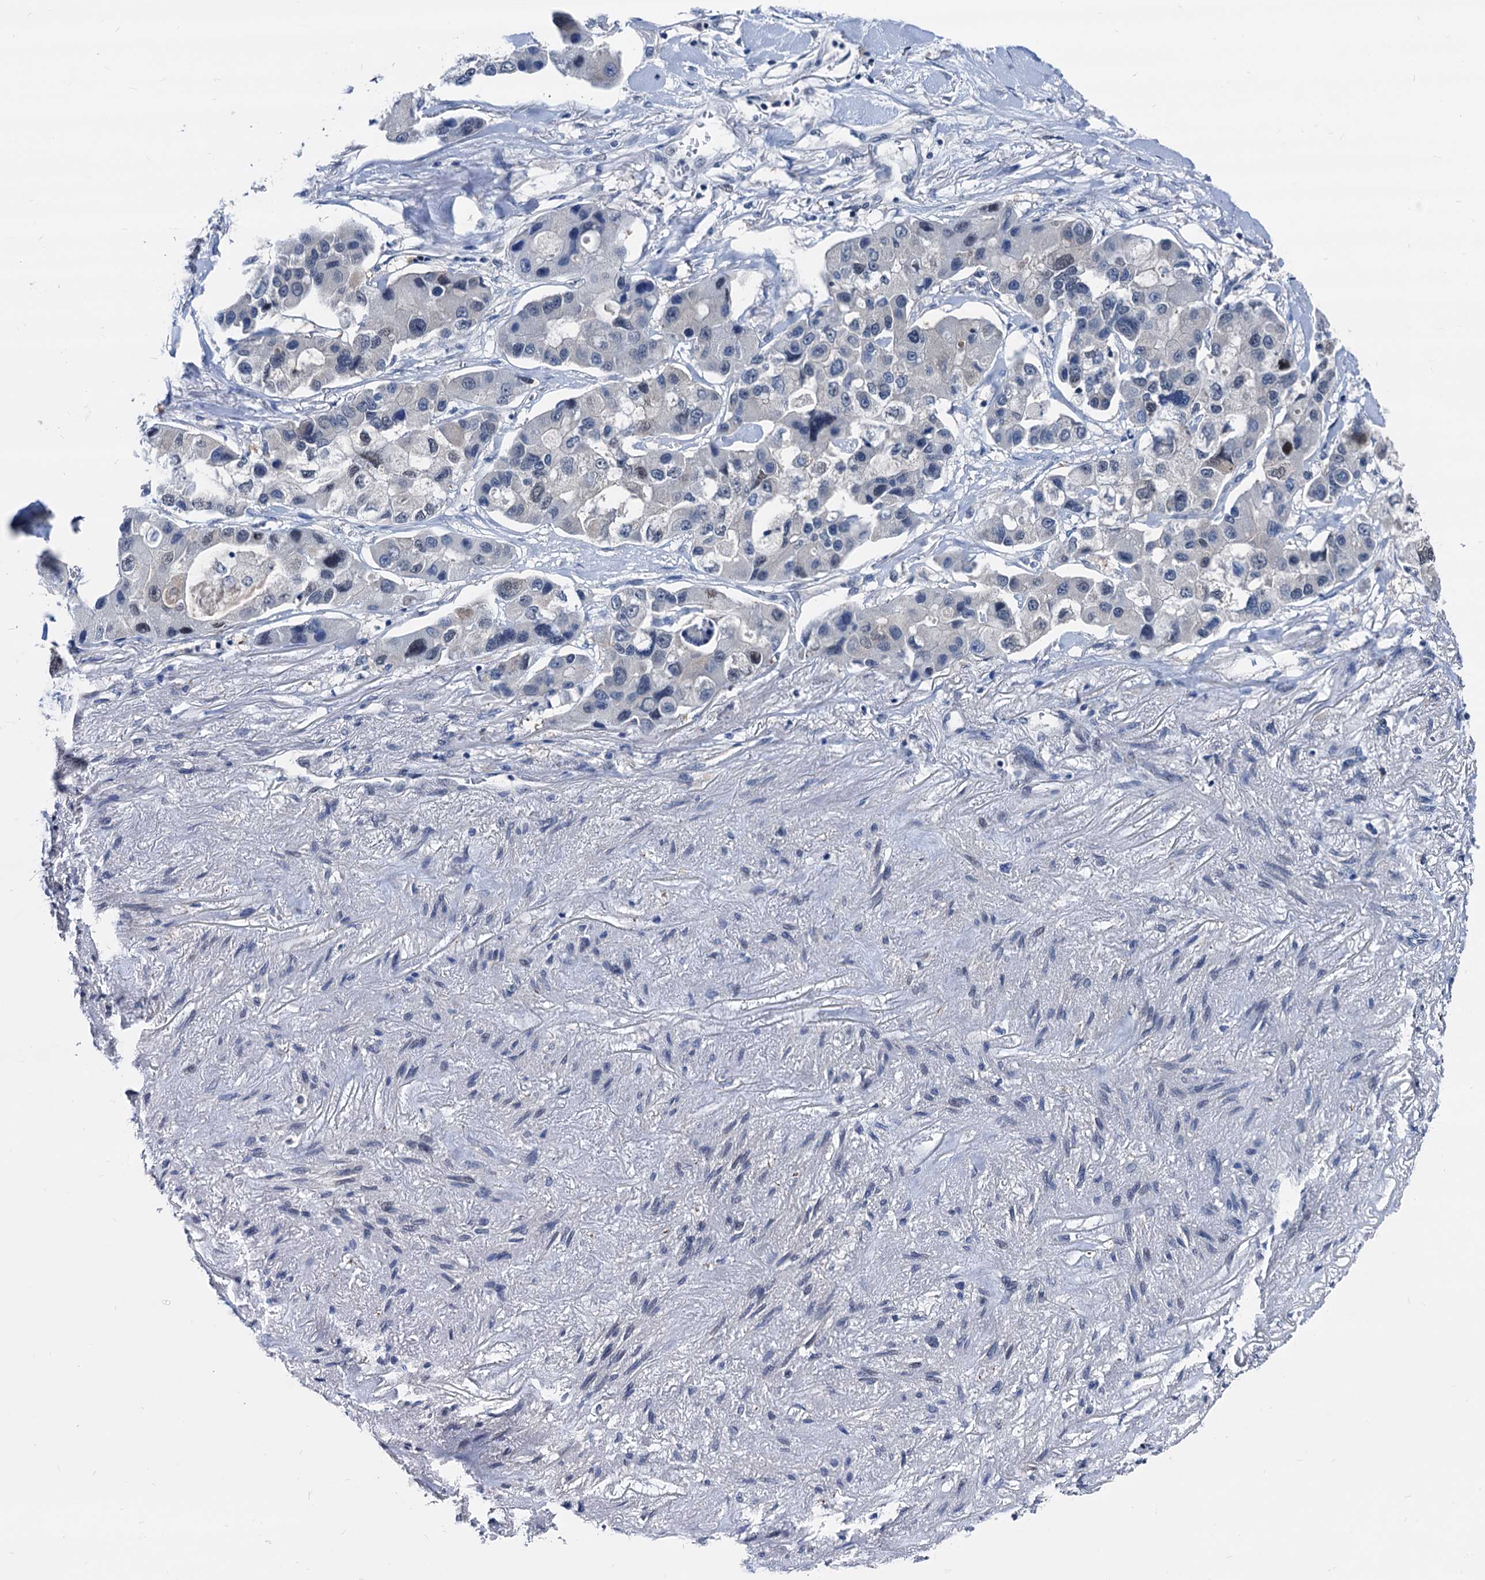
{"staining": {"intensity": "moderate", "quantity": "<25%", "location": "nuclear"}, "tissue": "lung cancer", "cell_type": "Tumor cells", "image_type": "cancer", "snomed": [{"axis": "morphology", "description": "Adenocarcinoma, NOS"}, {"axis": "topography", "description": "Lung"}], "caption": "The photomicrograph demonstrates staining of lung adenocarcinoma, revealing moderate nuclear protein expression (brown color) within tumor cells.", "gene": "GLO1", "patient": {"sex": "female", "age": 54}}